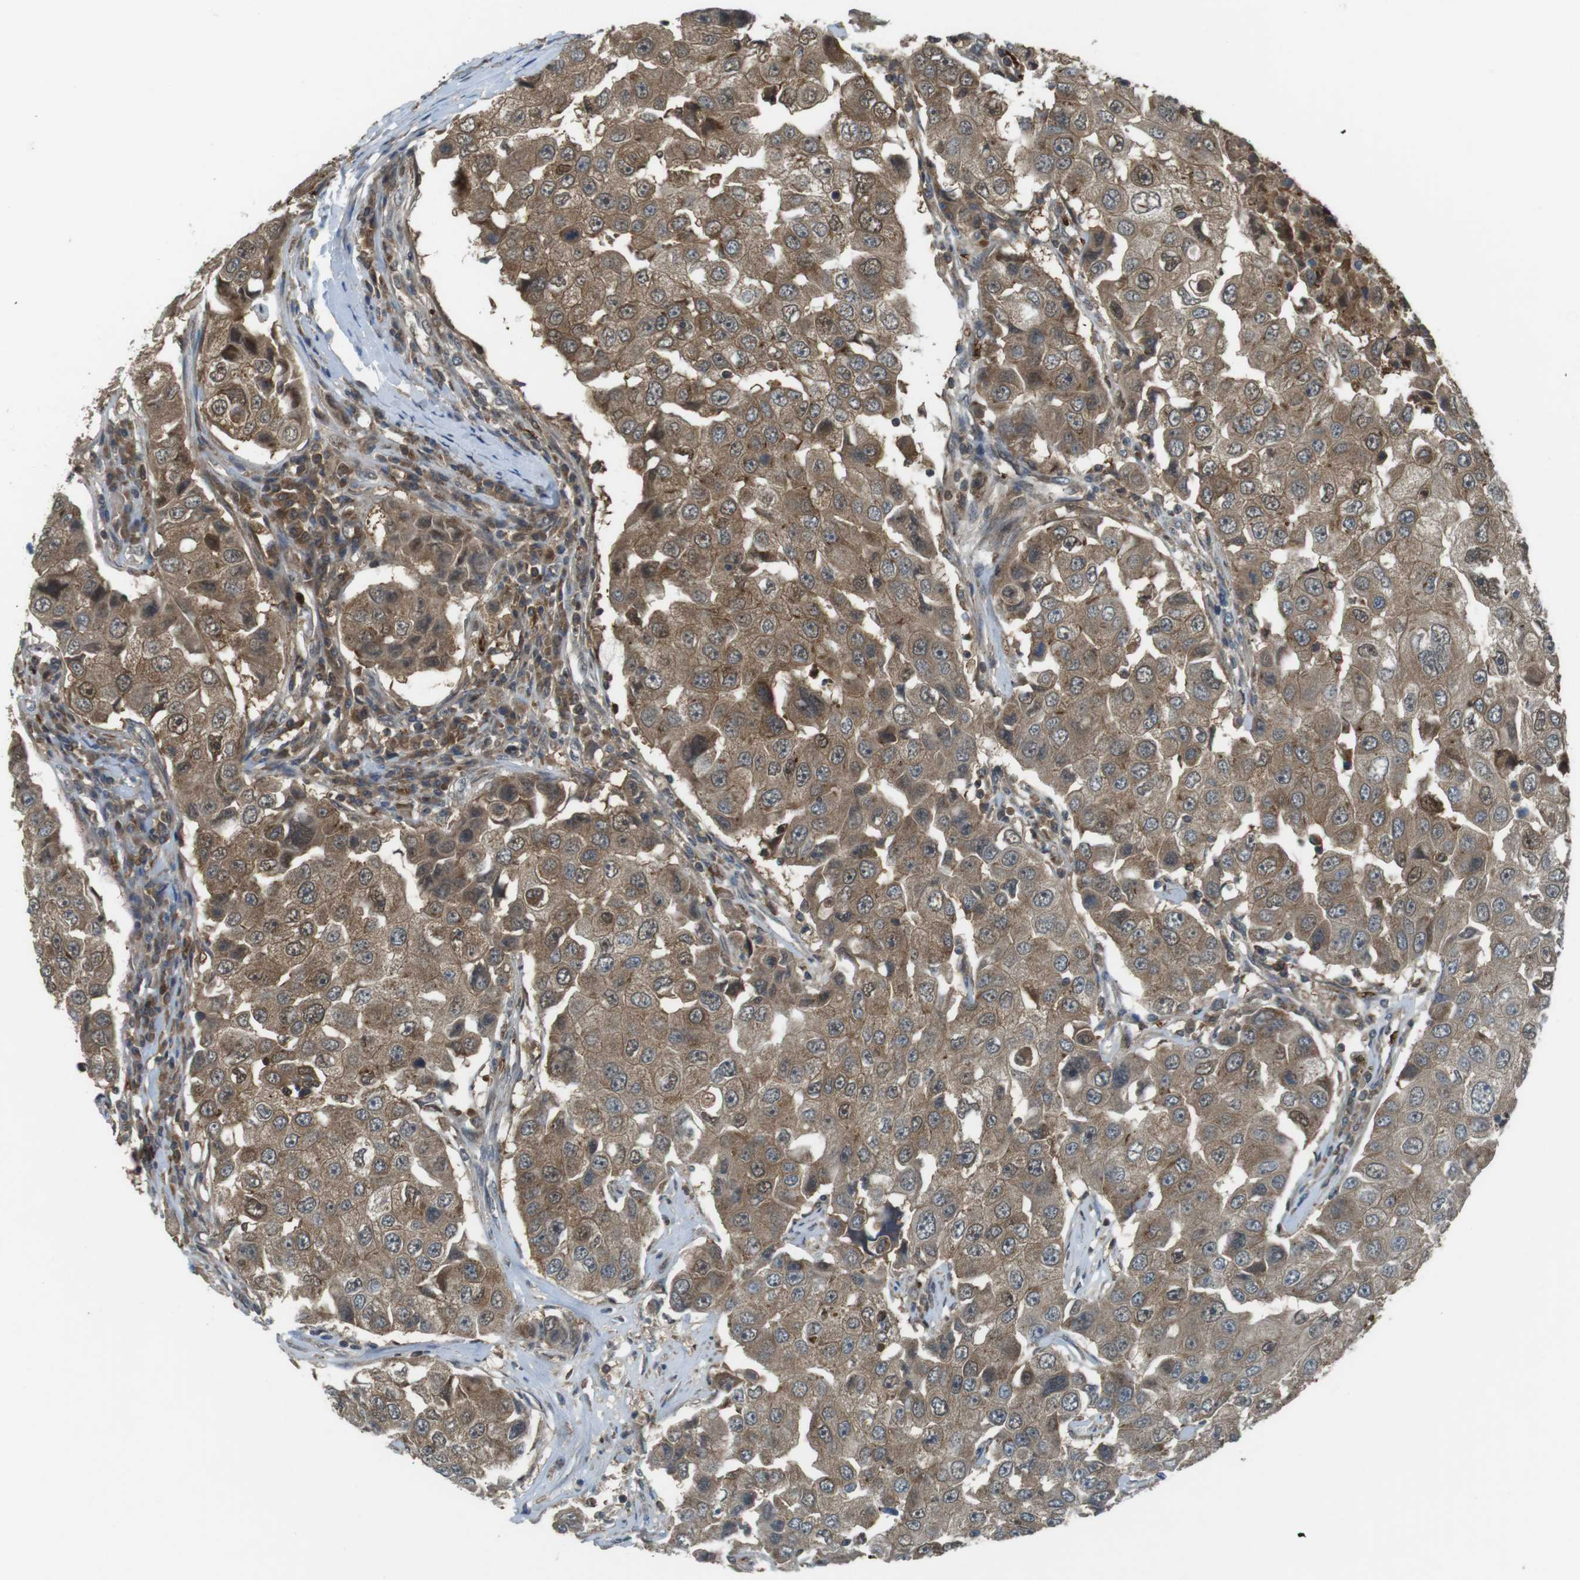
{"staining": {"intensity": "moderate", "quantity": ">75%", "location": "cytoplasmic/membranous"}, "tissue": "breast cancer", "cell_type": "Tumor cells", "image_type": "cancer", "snomed": [{"axis": "morphology", "description": "Duct carcinoma"}, {"axis": "topography", "description": "Breast"}], "caption": "This image displays invasive ductal carcinoma (breast) stained with immunohistochemistry to label a protein in brown. The cytoplasmic/membranous of tumor cells show moderate positivity for the protein. Nuclei are counter-stained blue.", "gene": "LRRC3B", "patient": {"sex": "female", "age": 27}}